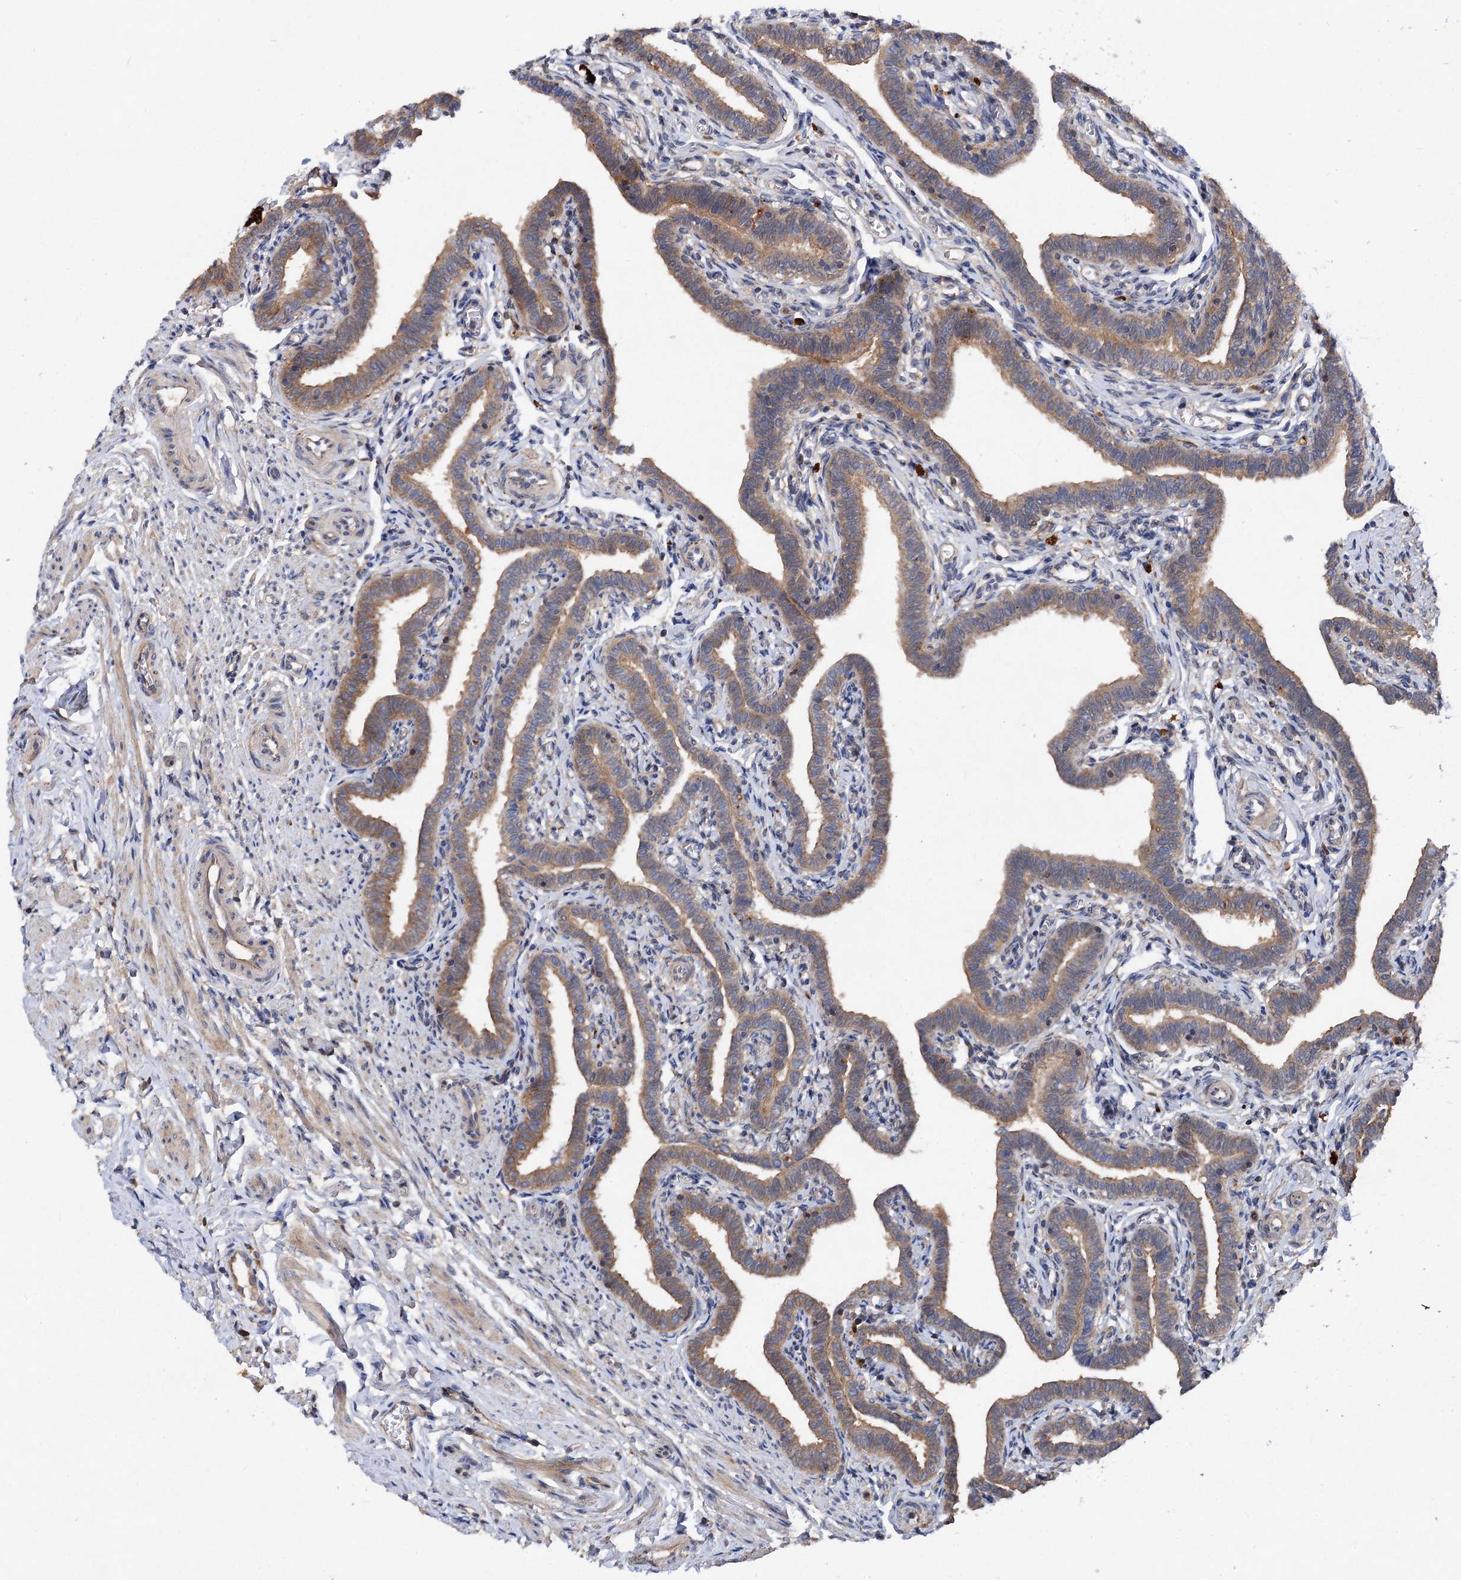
{"staining": {"intensity": "moderate", "quantity": ">75%", "location": "cytoplasmic/membranous"}, "tissue": "fallopian tube", "cell_type": "Glandular cells", "image_type": "normal", "snomed": [{"axis": "morphology", "description": "Normal tissue, NOS"}, {"axis": "topography", "description": "Fallopian tube"}], "caption": "Glandular cells reveal medium levels of moderate cytoplasmic/membranous expression in approximately >75% of cells in benign human fallopian tube.", "gene": "VPS29", "patient": {"sex": "female", "age": 36}}